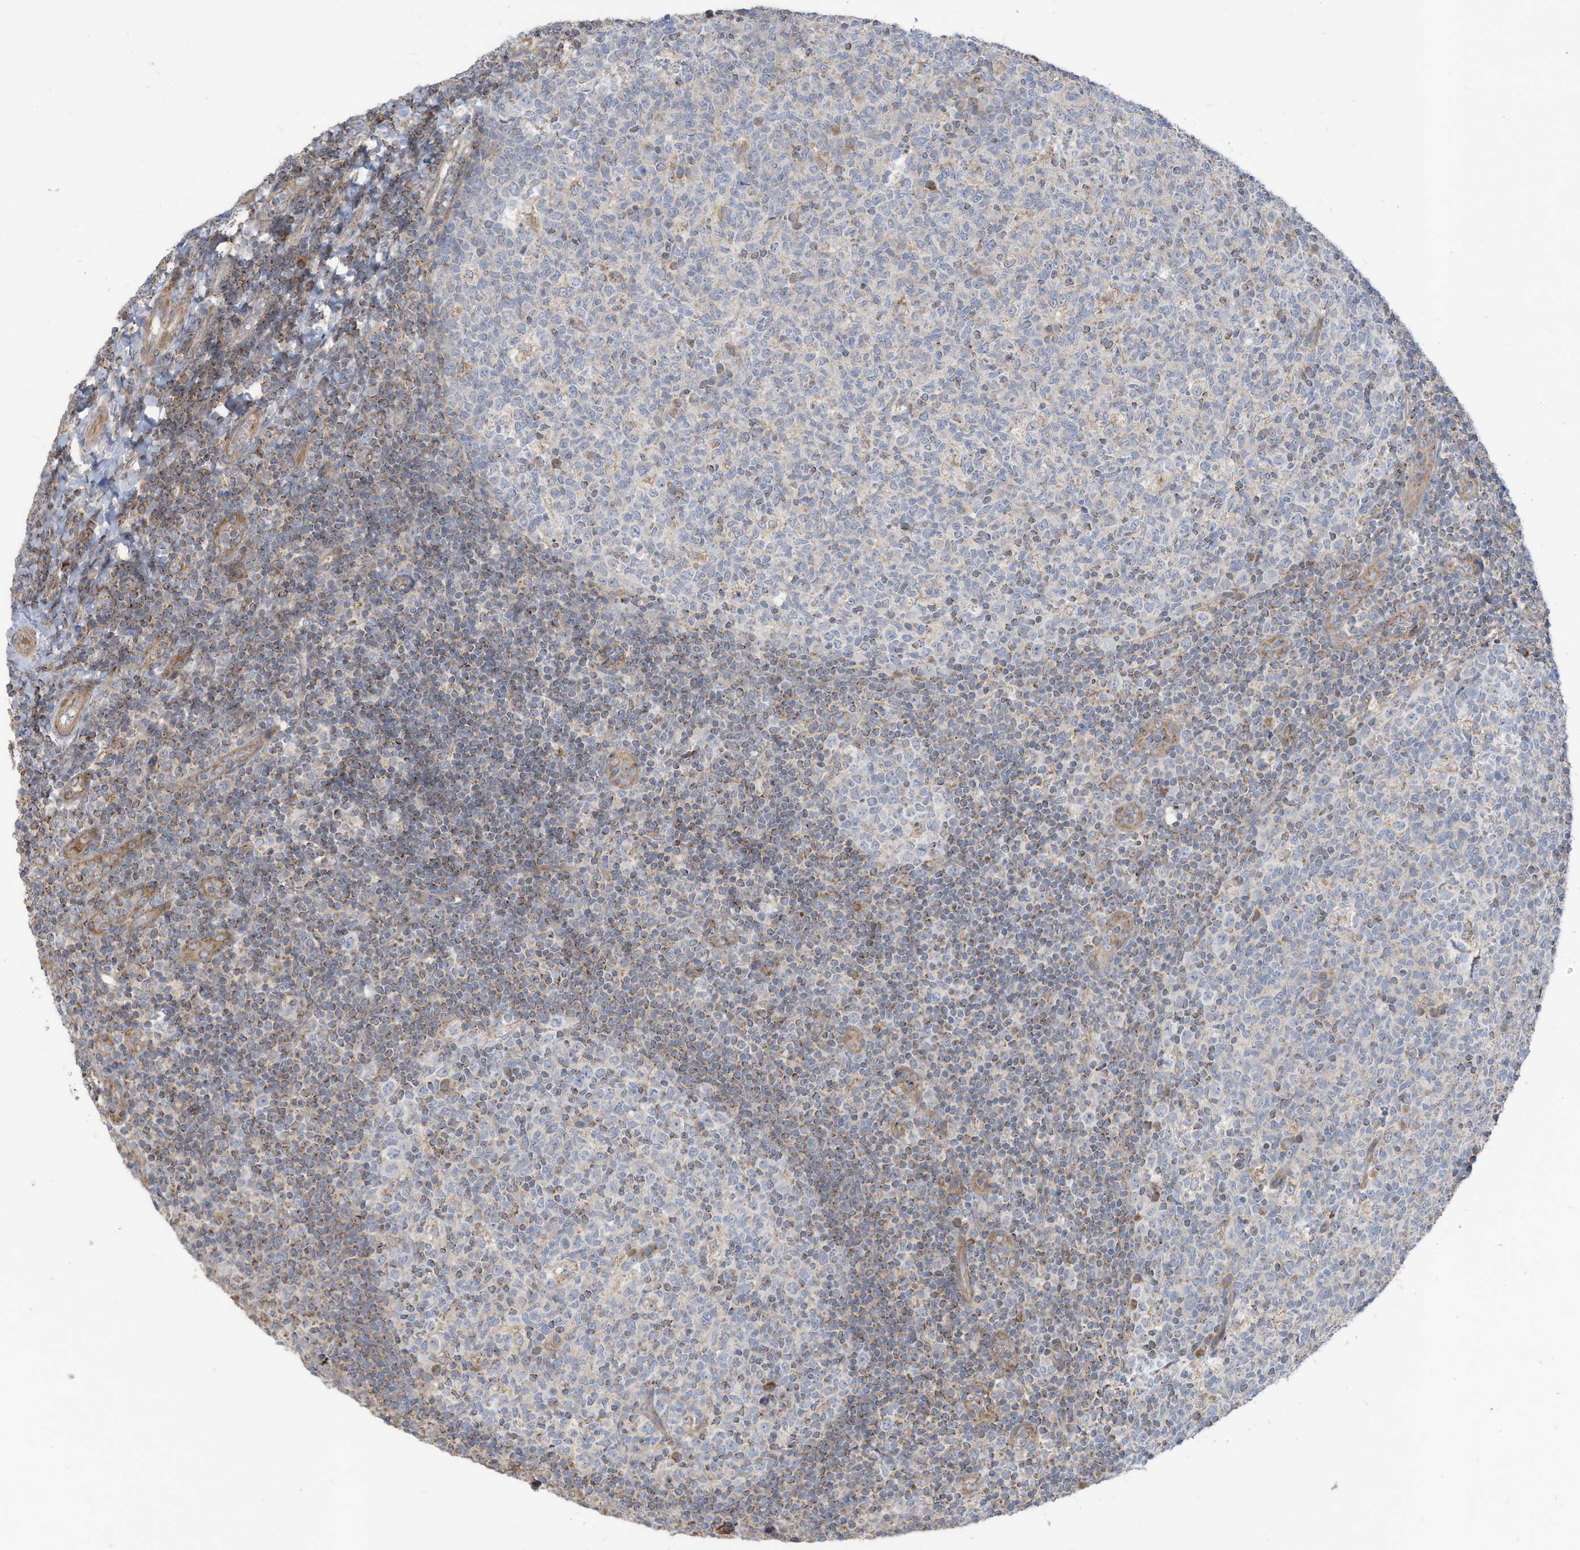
{"staining": {"intensity": "moderate", "quantity": "<25%", "location": "cytoplasmic/membranous"}, "tissue": "tonsil", "cell_type": "Germinal center cells", "image_type": "normal", "snomed": [{"axis": "morphology", "description": "Normal tissue, NOS"}, {"axis": "topography", "description": "Tonsil"}], "caption": "IHC histopathology image of unremarkable tonsil stained for a protein (brown), which demonstrates low levels of moderate cytoplasmic/membranous positivity in approximately <25% of germinal center cells.", "gene": "GTPBP2", "patient": {"sex": "female", "age": 19}}